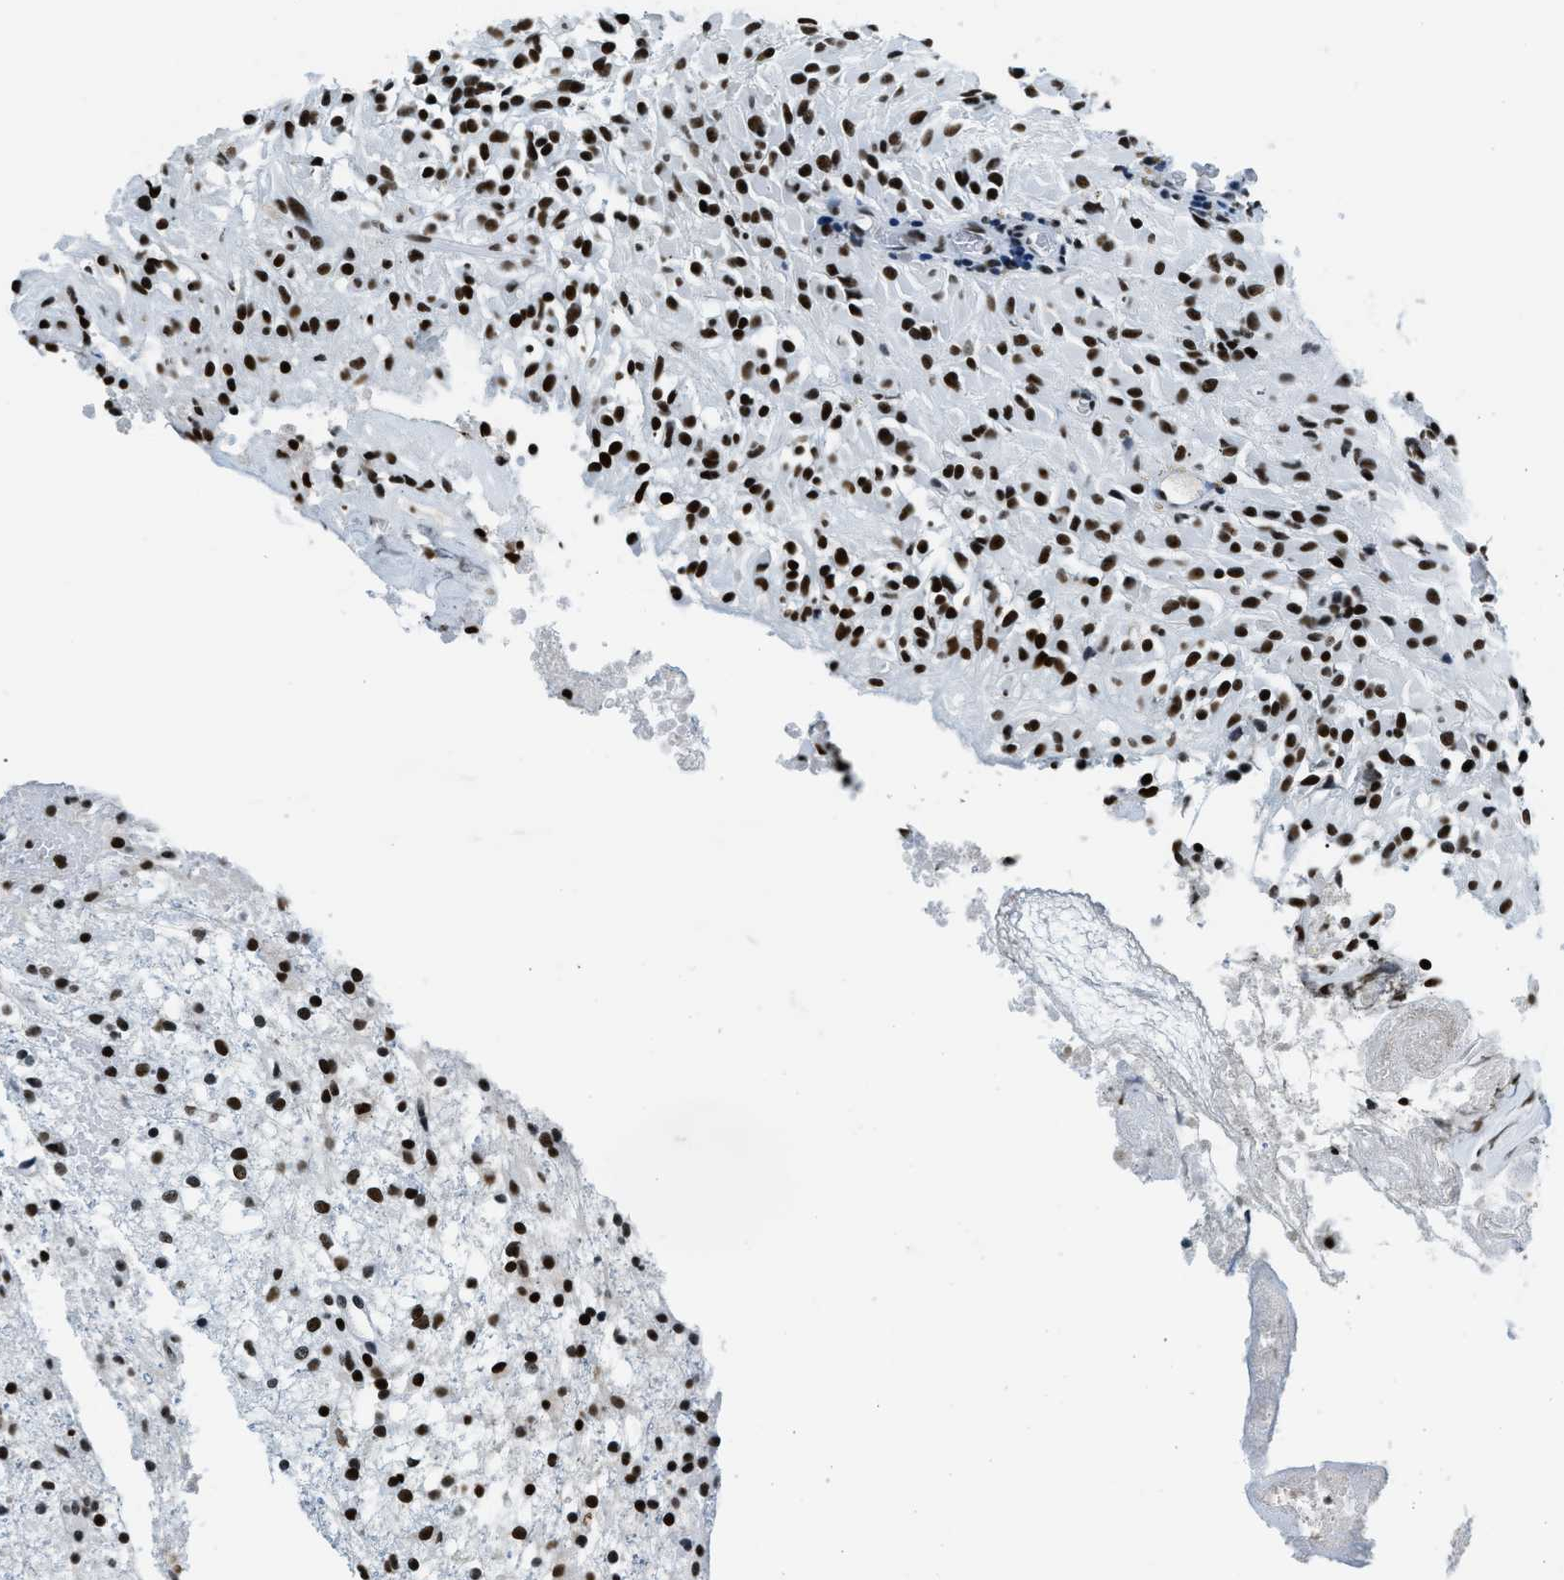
{"staining": {"intensity": "strong", "quantity": ">75%", "location": "nuclear"}, "tissue": "glioma", "cell_type": "Tumor cells", "image_type": "cancer", "snomed": [{"axis": "morphology", "description": "Glioma, malignant, High grade"}, {"axis": "topography", "description": "Brain"}], "caption": "Glioma stained with a protein marker exhibits strong staining in tumor cells.", "gene": "TOP1", "patient": {"sex": "female", "age": 59}}